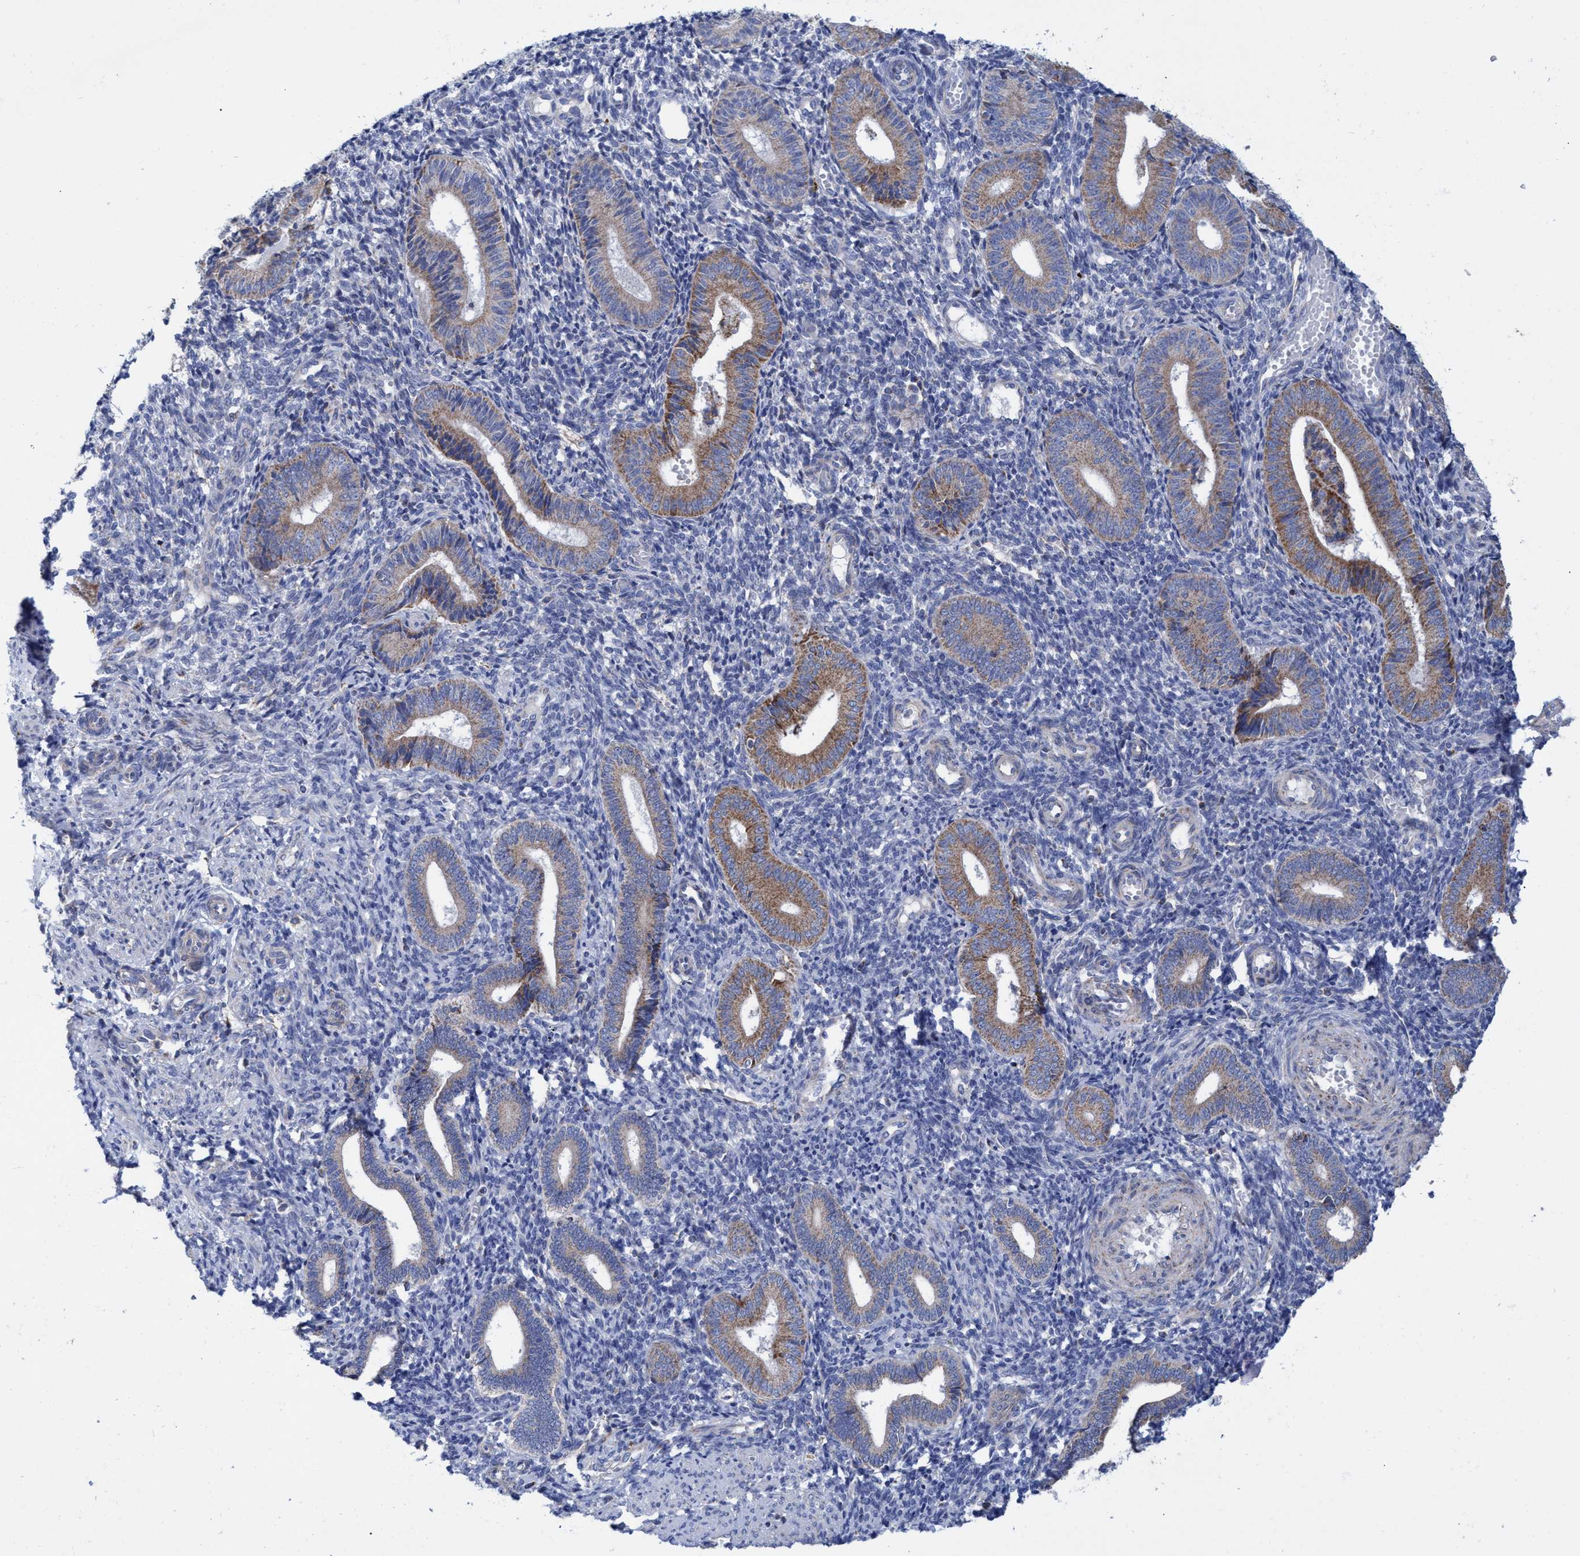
{"staining": {"intensity": "negative", "quantity": "none", "location": "none"}, "tissue": "endometrium", "cell_type": "Cells in endometrial stroma", "image_type": "normal", "snomed": [{"axis": "morphology", "description": "Normal tissue, NOS"}, {"axis": "topography", "description": "Uterus"}, {"axis": "topography", "description": "Endometrium"}], "caption": "Human endometrium stained for a protein using immunohistochemistry exhibits no expression in cells in endometrial stroma.", "gene": "ZNF750", "patient": {"sex": "female", "age": 33}}